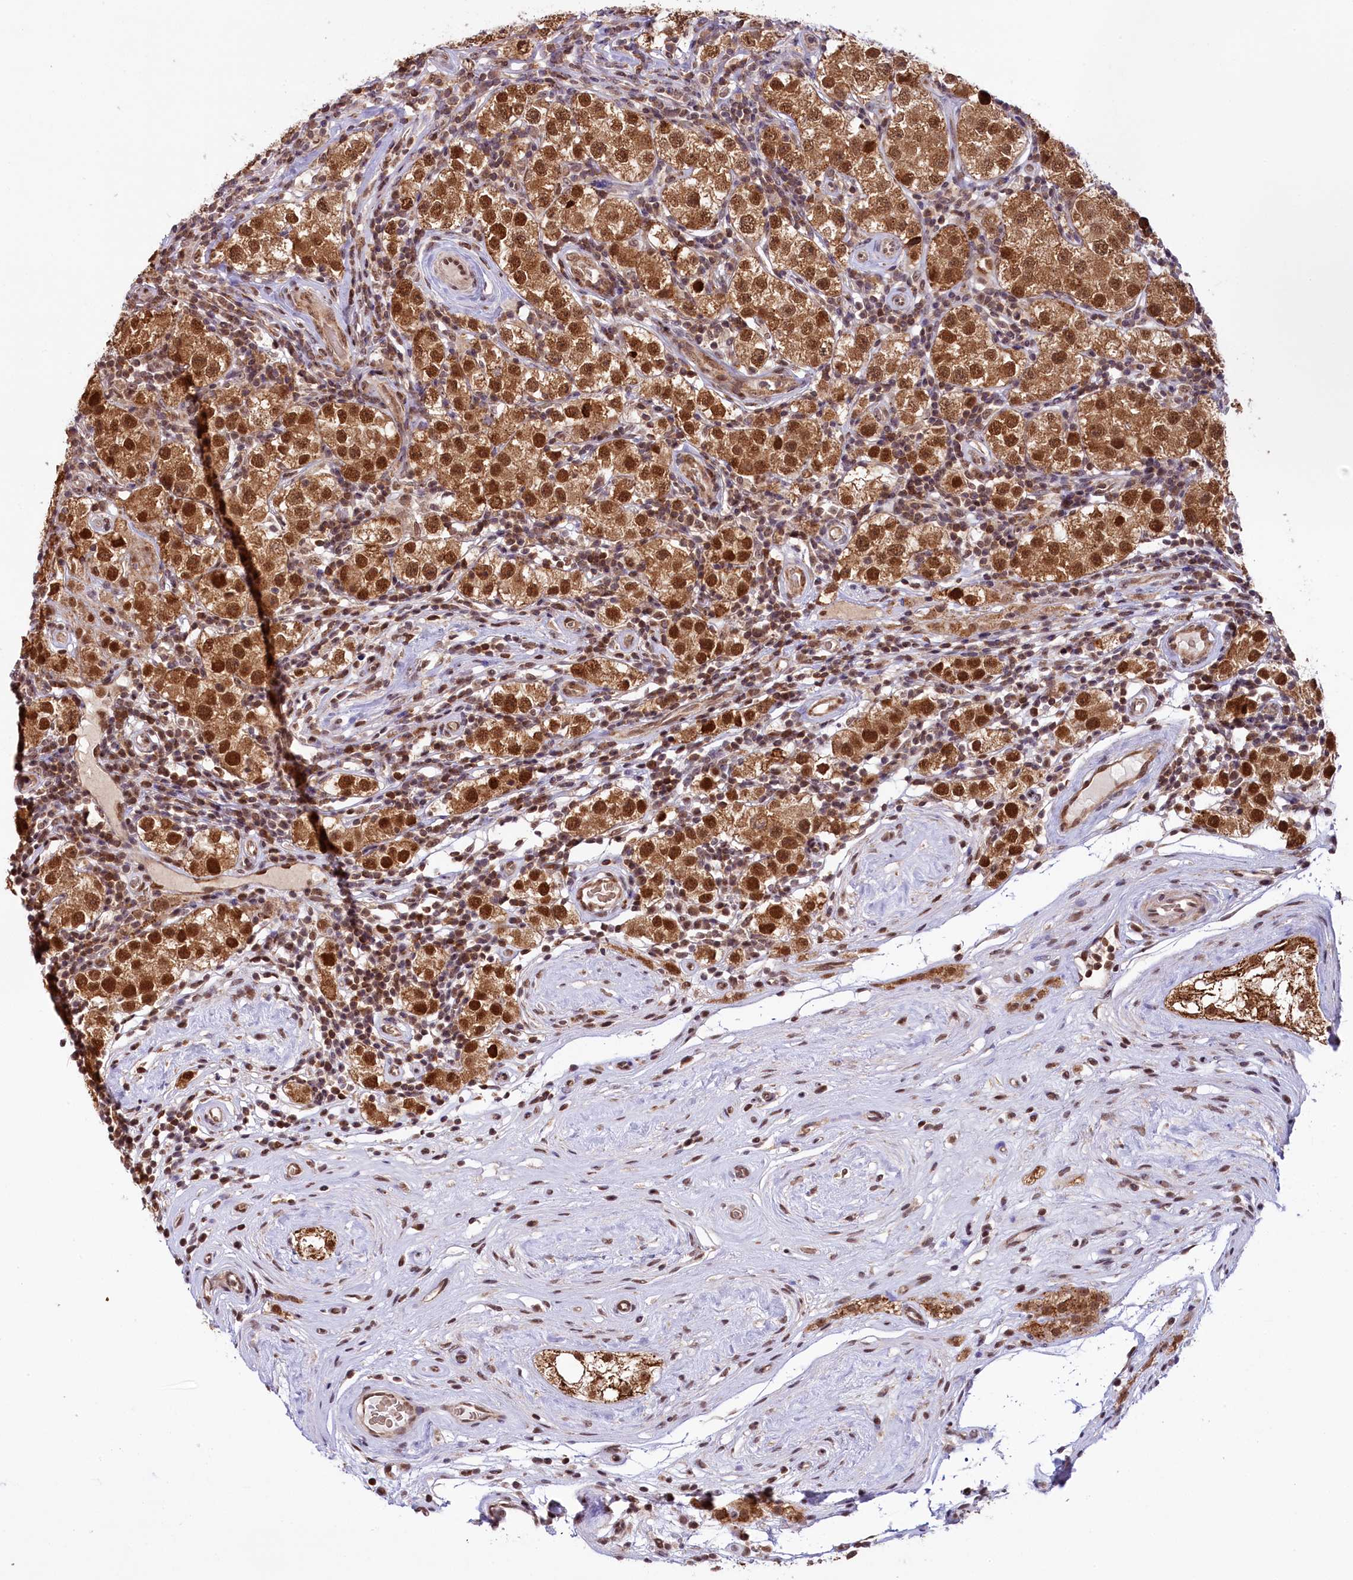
{"staining": {"intensity": "strong", "quantity": ">75%", "location": "cytoplasmic/membranous,nuclear"}, "tissue": "testis cancer", "cell_type": "Tumor cells", "image_type": "cancer", "snomed": [{"axis": "morphology", "description": "Seminoma, NOS"}, {"axis": "topography", "description": "Testis"}], "caption": "IHC staining of testis cancer (seminoma), which demonstrates high levels of strong cytoplasmic/membranous and nuclear expression in approximately >75% of tumor cells indicating strong cytoplasmic/membranous and nuclear protein expression. The staining was performed using DAB (brown) for protein detection and nuclei were counterstained in hematoxylin (blue).", "gene": "CARD8", "patient": {"sex": "male", "age": 34}}